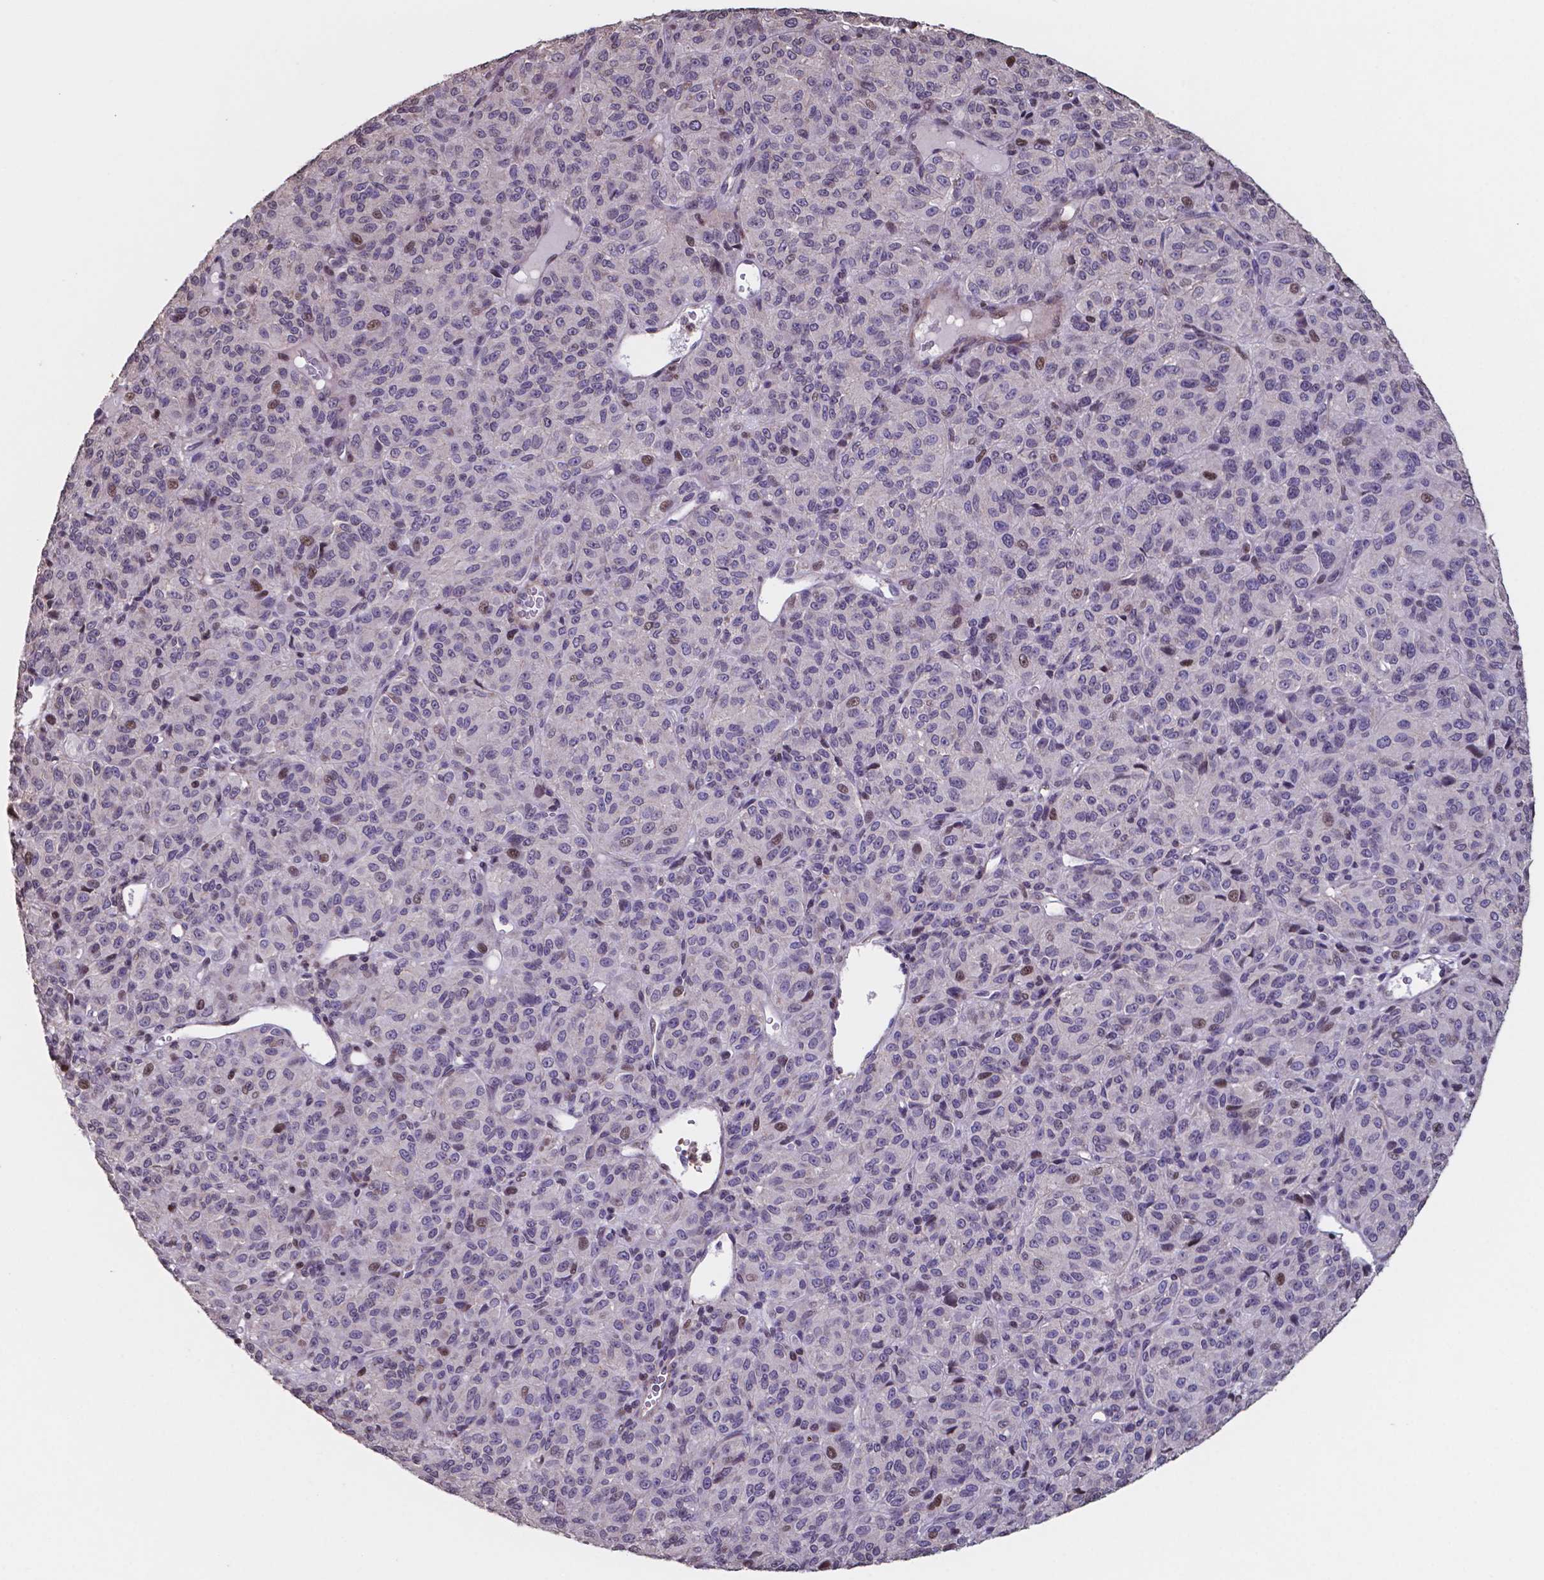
{"staining": {"intensity": "weak", "quantity": "<25%", "location": "nuclear"}, "tissue": "melanoma", "cell_type": "Tumor cells", "image_type": "cancer", "snomed": [{"axis": "morphology", "description": "Malignant melanoma, Metastatic site"}, {"axis": "topography", "description": "Brain"}], "caption": "An immunohistochemistry micrograph of melanoma is shown. There is no staining in tumor cells of melanoma.", "gene": "MLC1", "patient": {"sex": "female", "age": 56}}